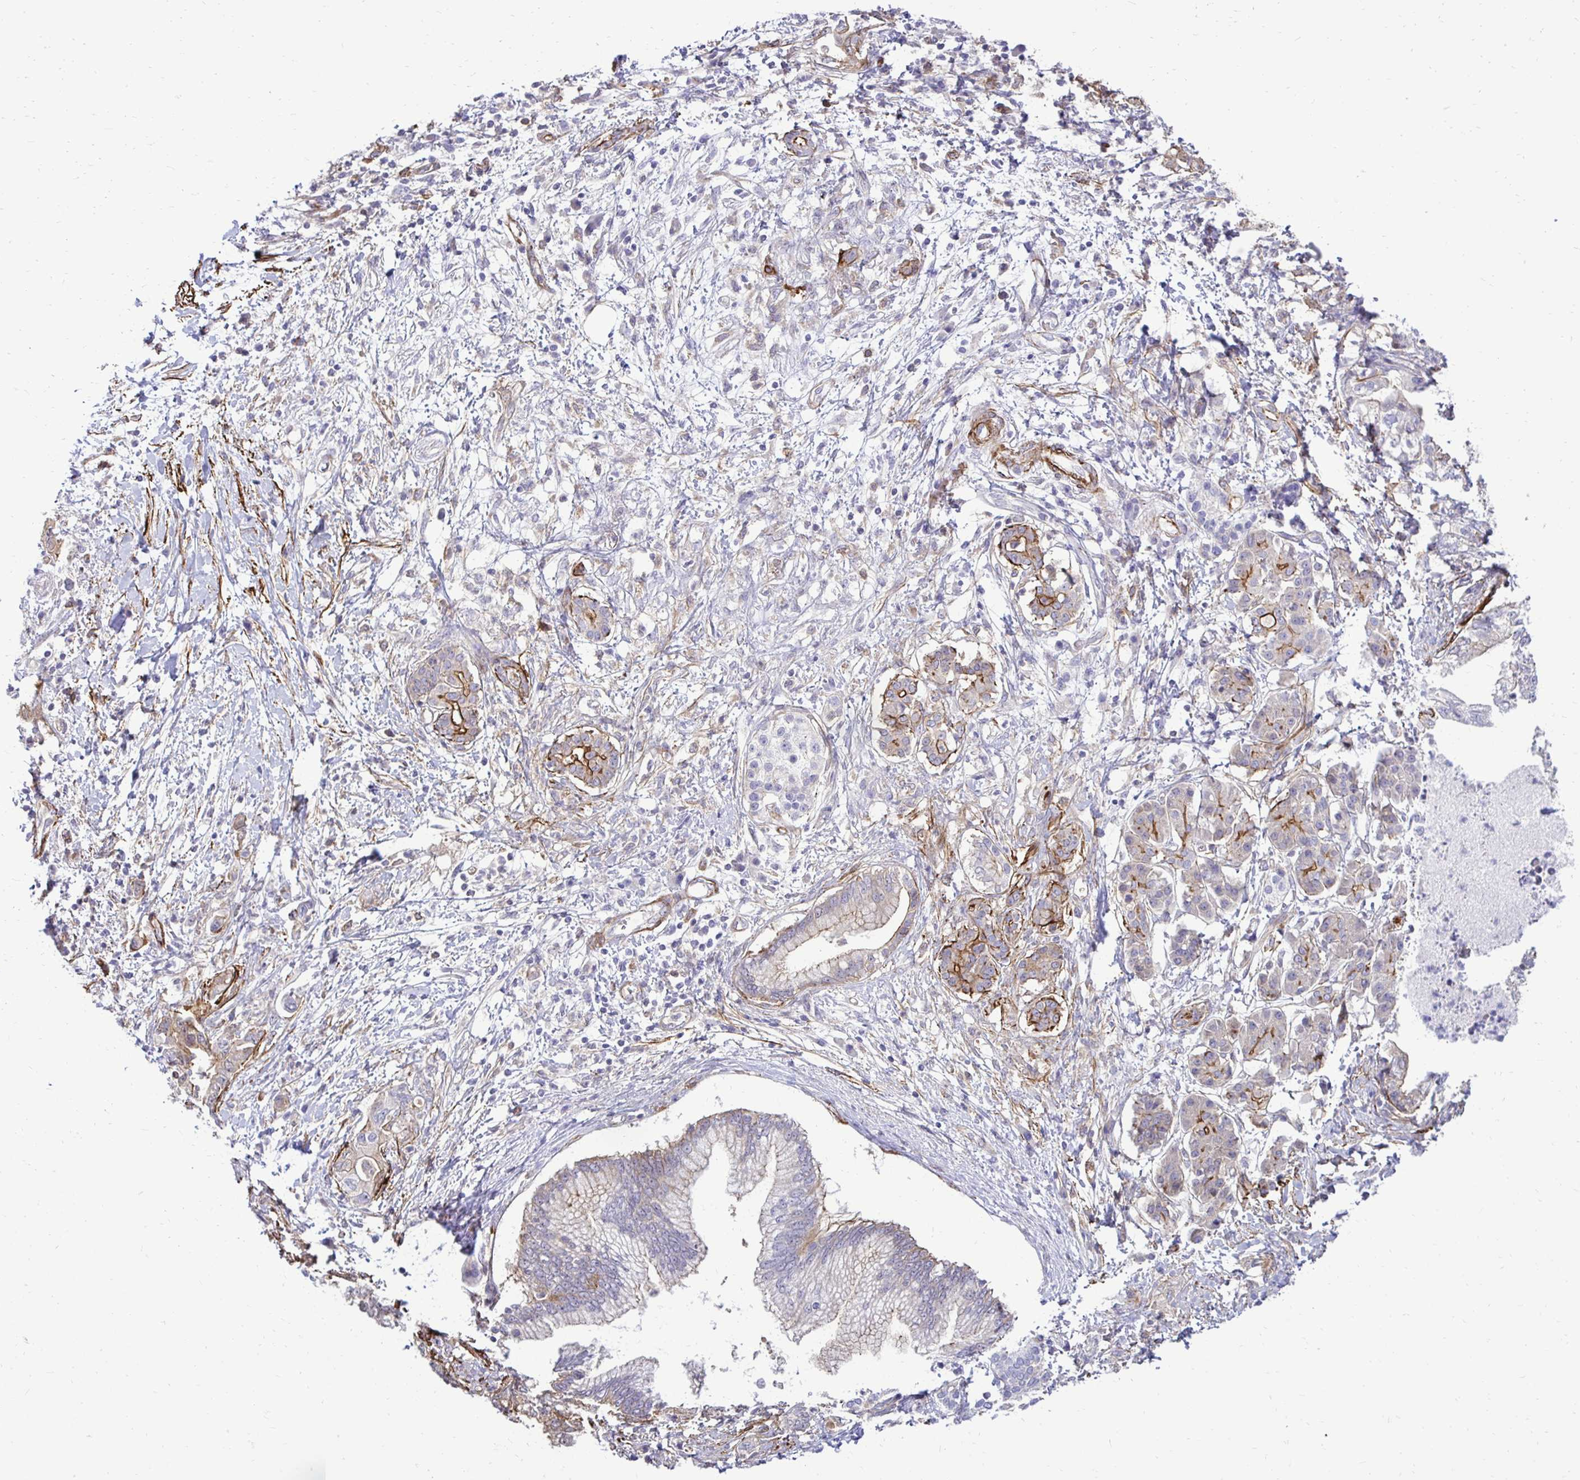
{"staining": {"intensity": "moderate", "quantity": "25%-75%", "location": "cytoplasmic/membranous"}, "tissue": "pancreatic cancer", "cell_type": "Tumor cells", "image_type": "cancer", "snomed": [{"axis": "morphology", "description": "Adenocarcinoma, NOS"}, {"axis": "topography", "description": "Pancreas"}], "caption": "Pancreatic adenocarcinoma tissue exhibits moderate cytoplasmic/membranous positivity in about 25%-75% of tumor cells, visualized by immunohistochemistry.", "gene": "CTPS1", "patient": {"sex": "female", "age": 73}}